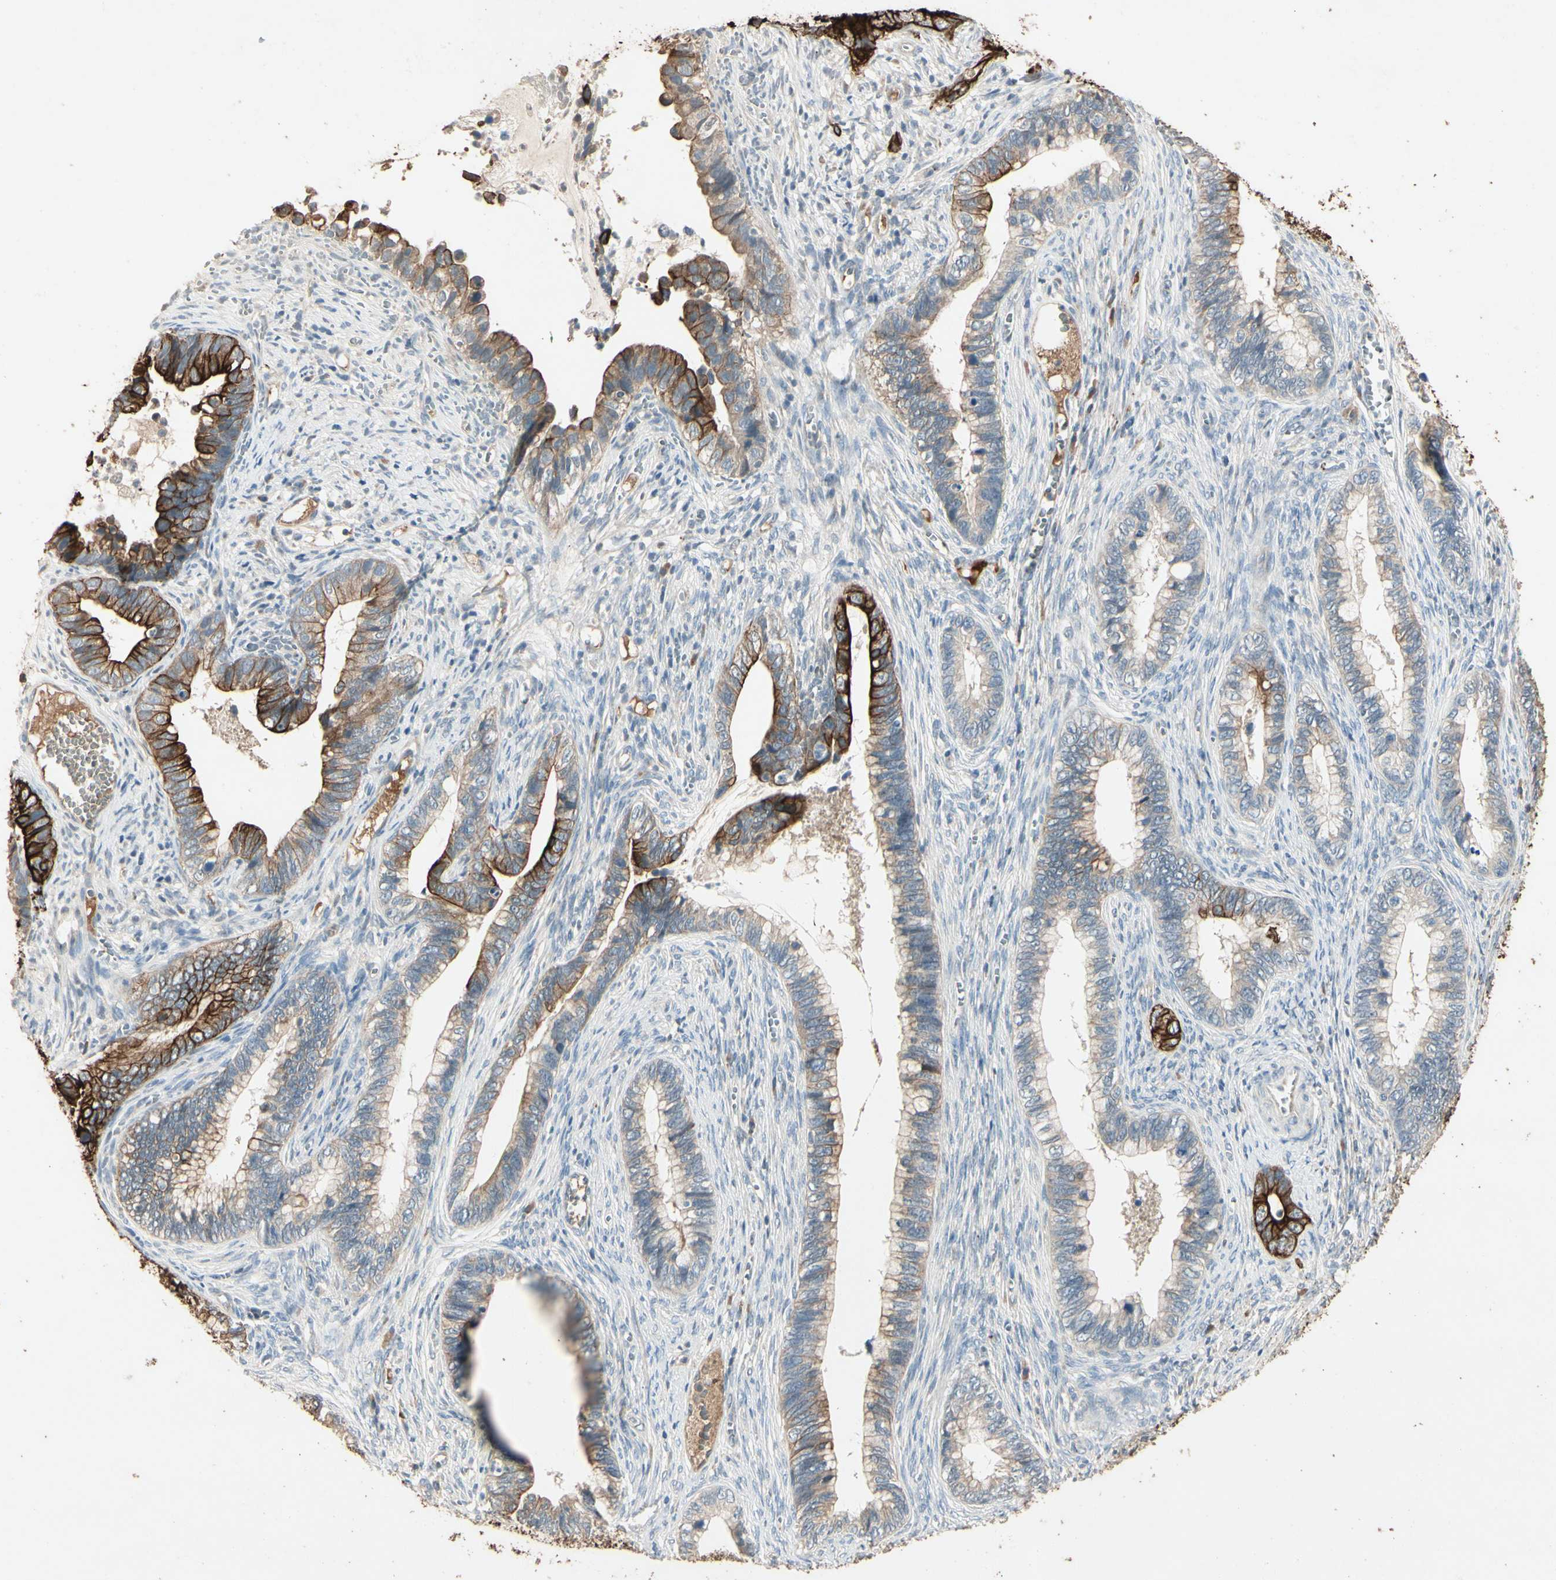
{"staining": {"intensity": "strong", "quantity": ">75%", "location": "cytoplasmic/membranous"}, "tissue": "cervical cancer", "cell_type": "Tumor cells", "image_type": "cancer", "snomed": [{"axis": "morphology", "description": "Adenocarcinoma, NOS"}, {"axis": "topography", "description": "Cervix"}], "caption": "Cervical cancer (adenocarcinoma) was stained to show a protein in brown. There is high levels of strong cytoplasmic/membranous positivity in approximately >75% of tumor cells.", "gene": "SKIL", "patient": {"sex": "female", "age": 44}}